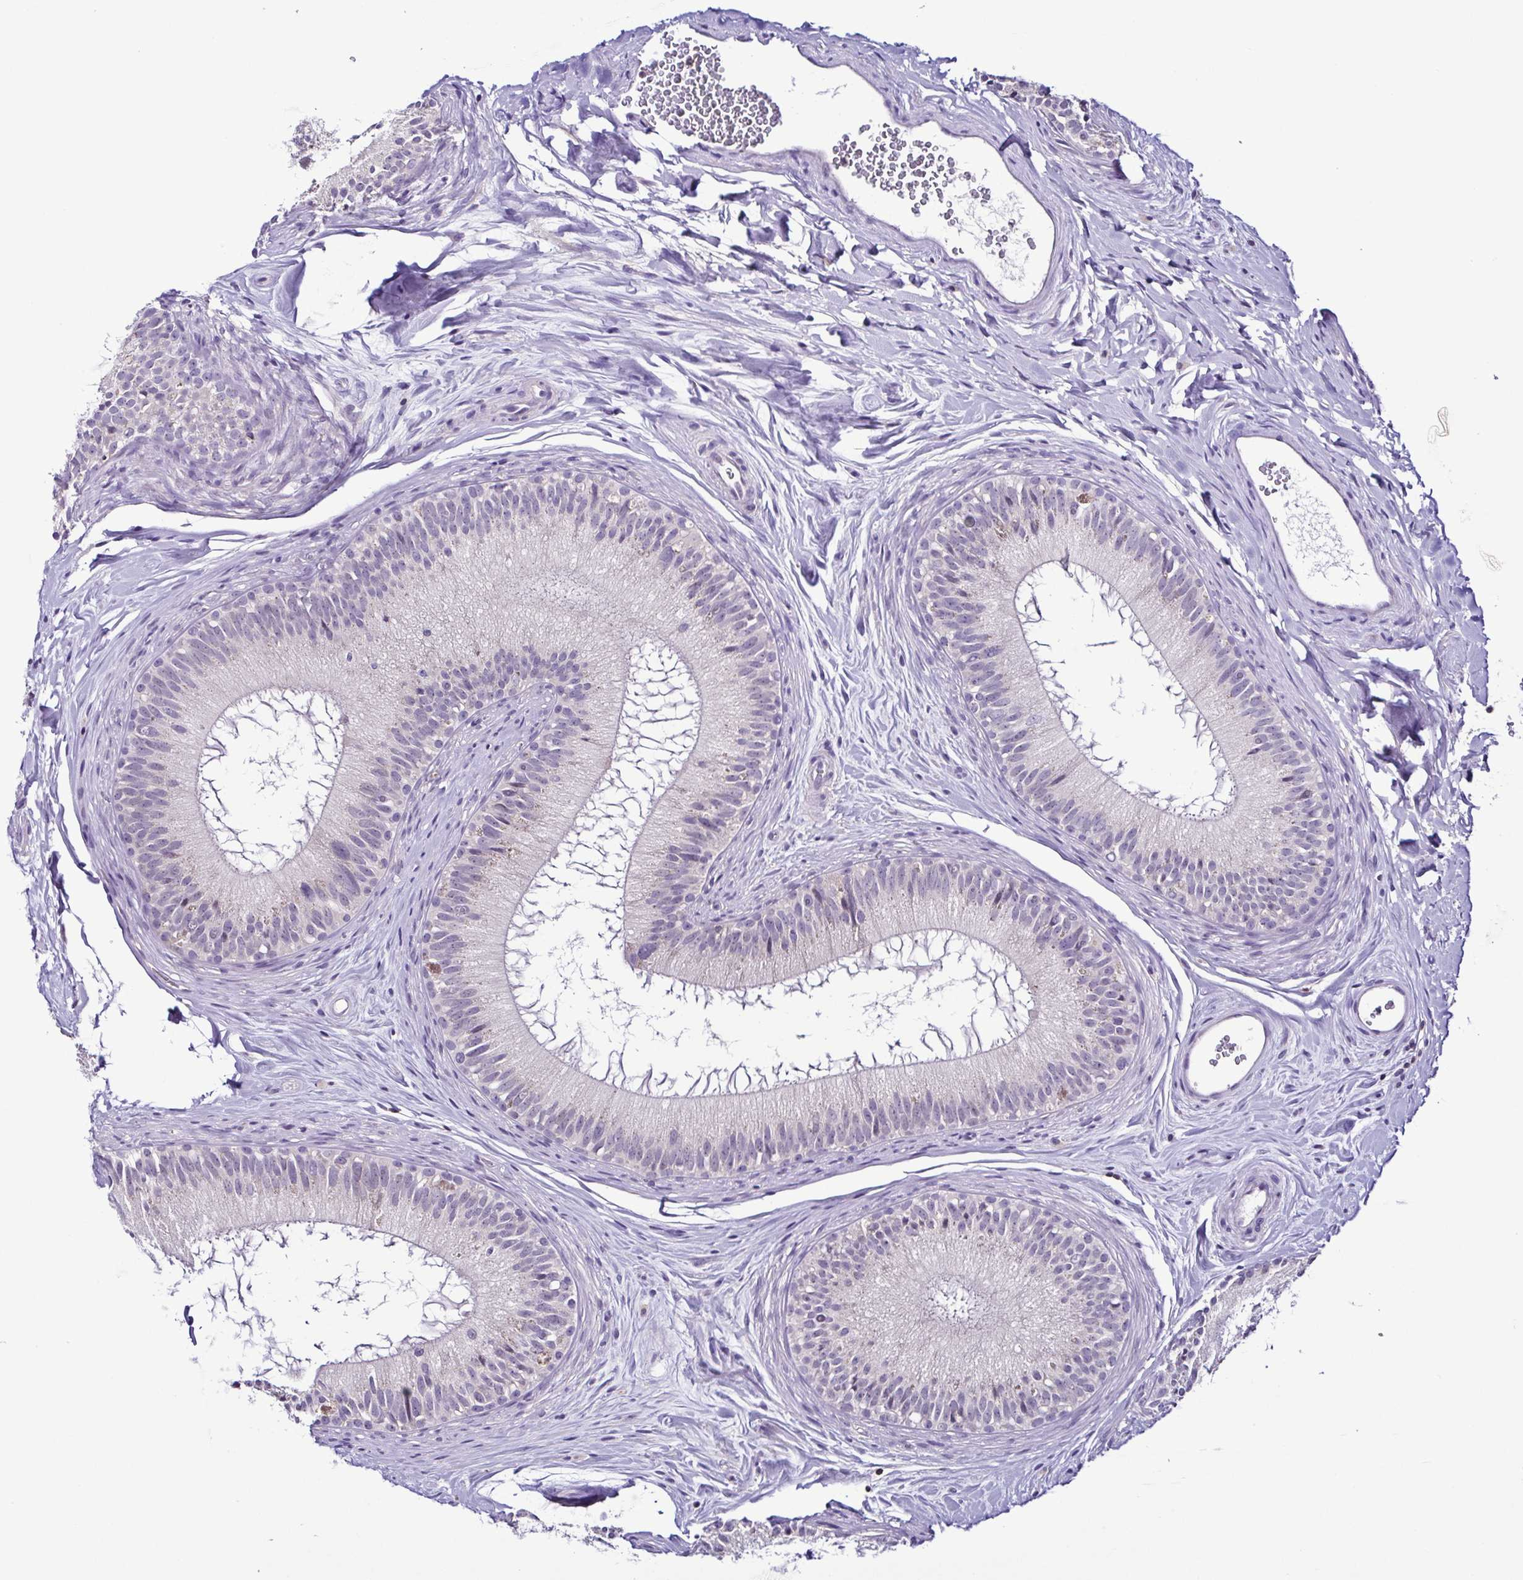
{"staining": {"intensity": "negative", "quantity": "none", "location": "none"}, "tissue": "epididymis", "cell_type": "Glandular cells", "image_type": "normal", "snomed": [{"axis": "morphology", "description": "Normal tissue, NOS"}, {"axis": "topography", "description": "Epididymis"}], "caption": "Micrograph shows no protein expression in glandular cells of benign epididymis.", "gene": "TNNT2", "patient": {"sex": "male", "age": 44}}